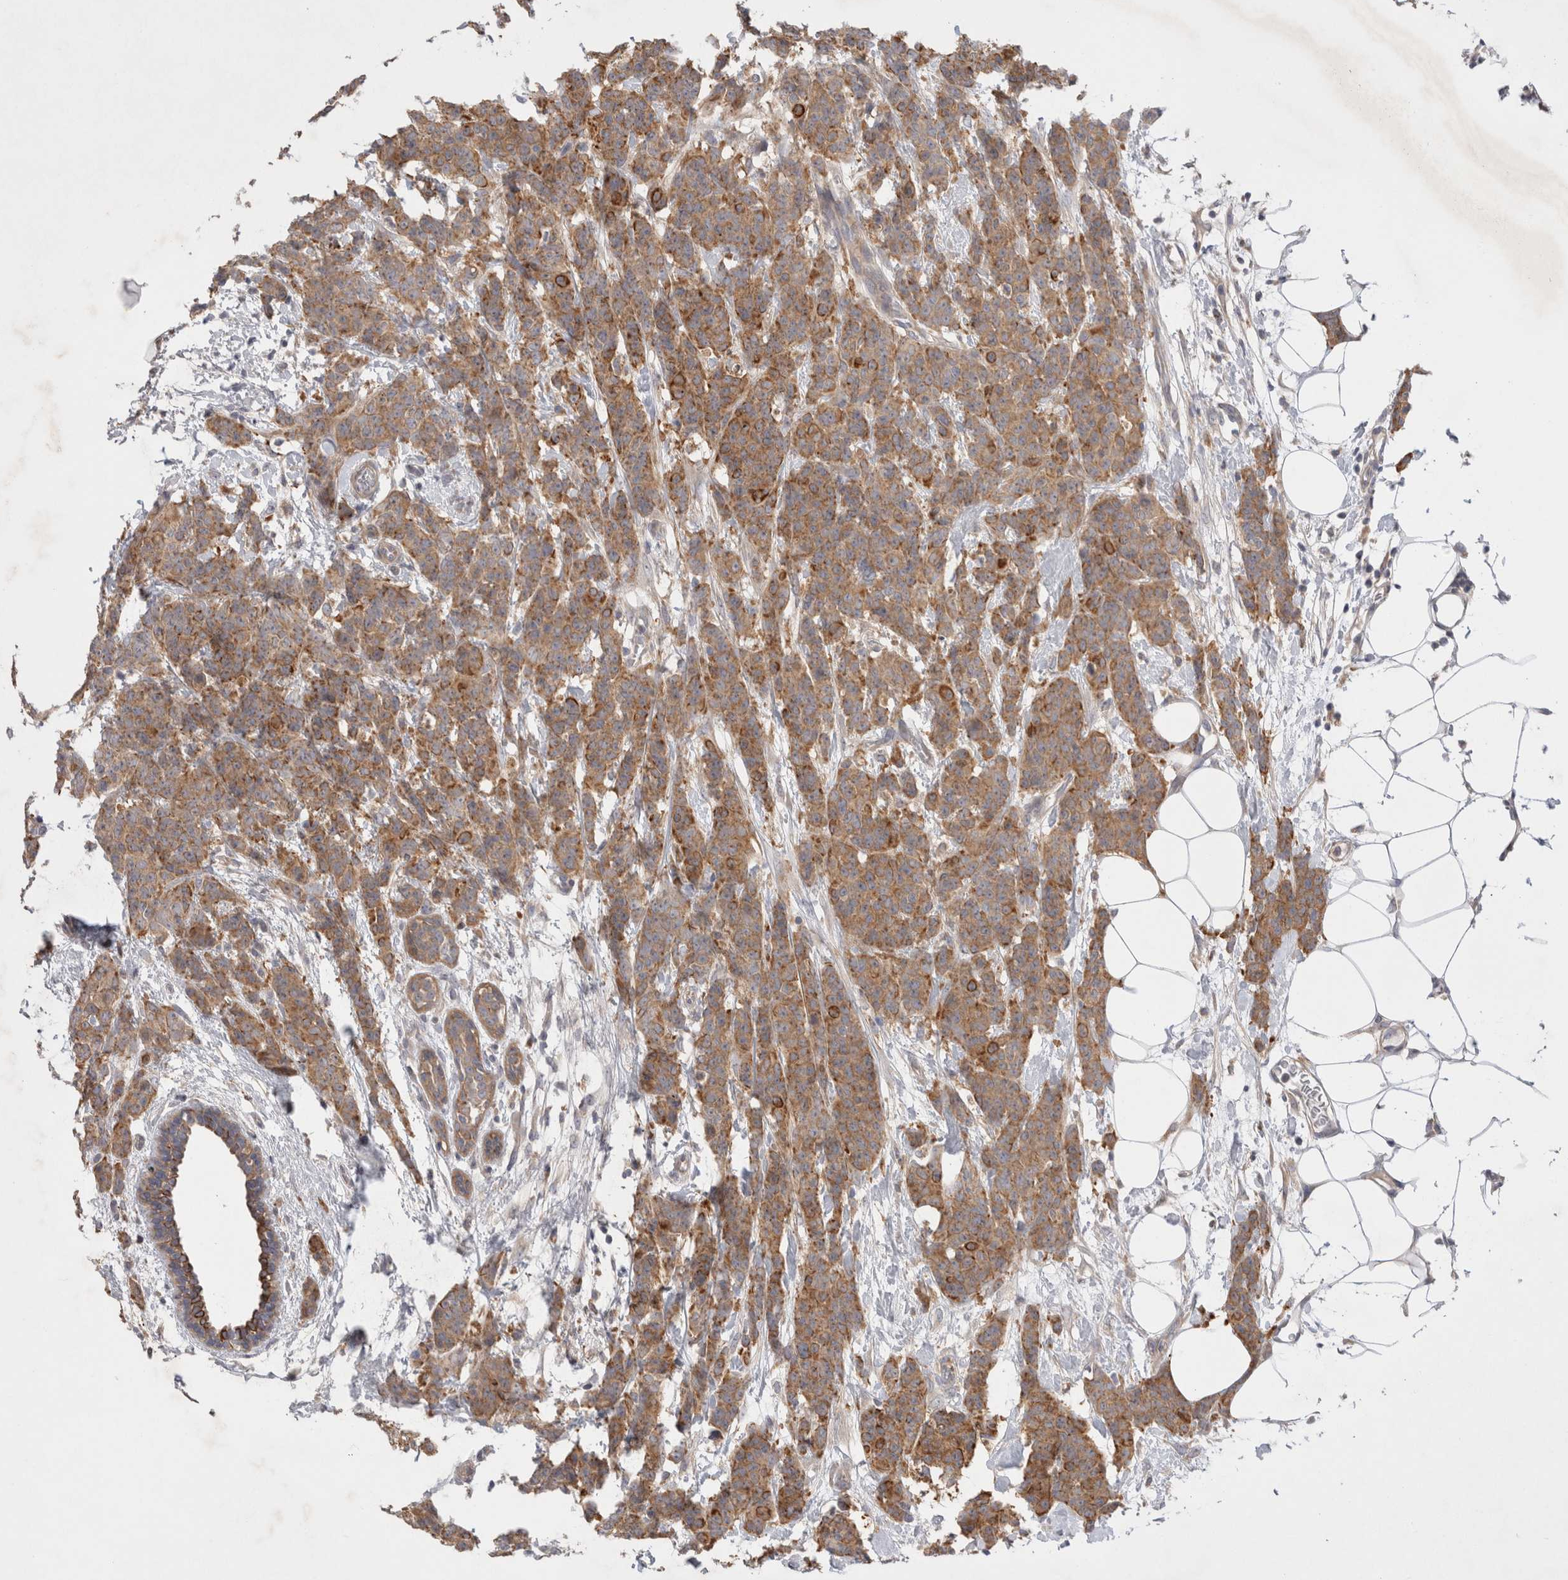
{"staining": {"intensity": "moderate", "quantity": ">75%", "location": "cytoplasmic/membranous"}, "tissue": "breast cancer", "cell_type": "Tumor cells", "image_type": "cancer", "snomed": [{"axis": "morphology", "description": "Normal tissue, NOS"}, {"axis": "morphology", "description": "Duct carcinoma"}, {"axis": "topography", "description": "Breast"}], "caption": "A medium amount of moderate cytoplasmic/membranous positivity is present in about >75% of tumor cells in breast cancer (intraductal carcinoma) tissue. (Brightfield microscopy of DAB IHC at high magnification).", "gene": "NPC1", "patient": {"sex": "female", "age": 40}}